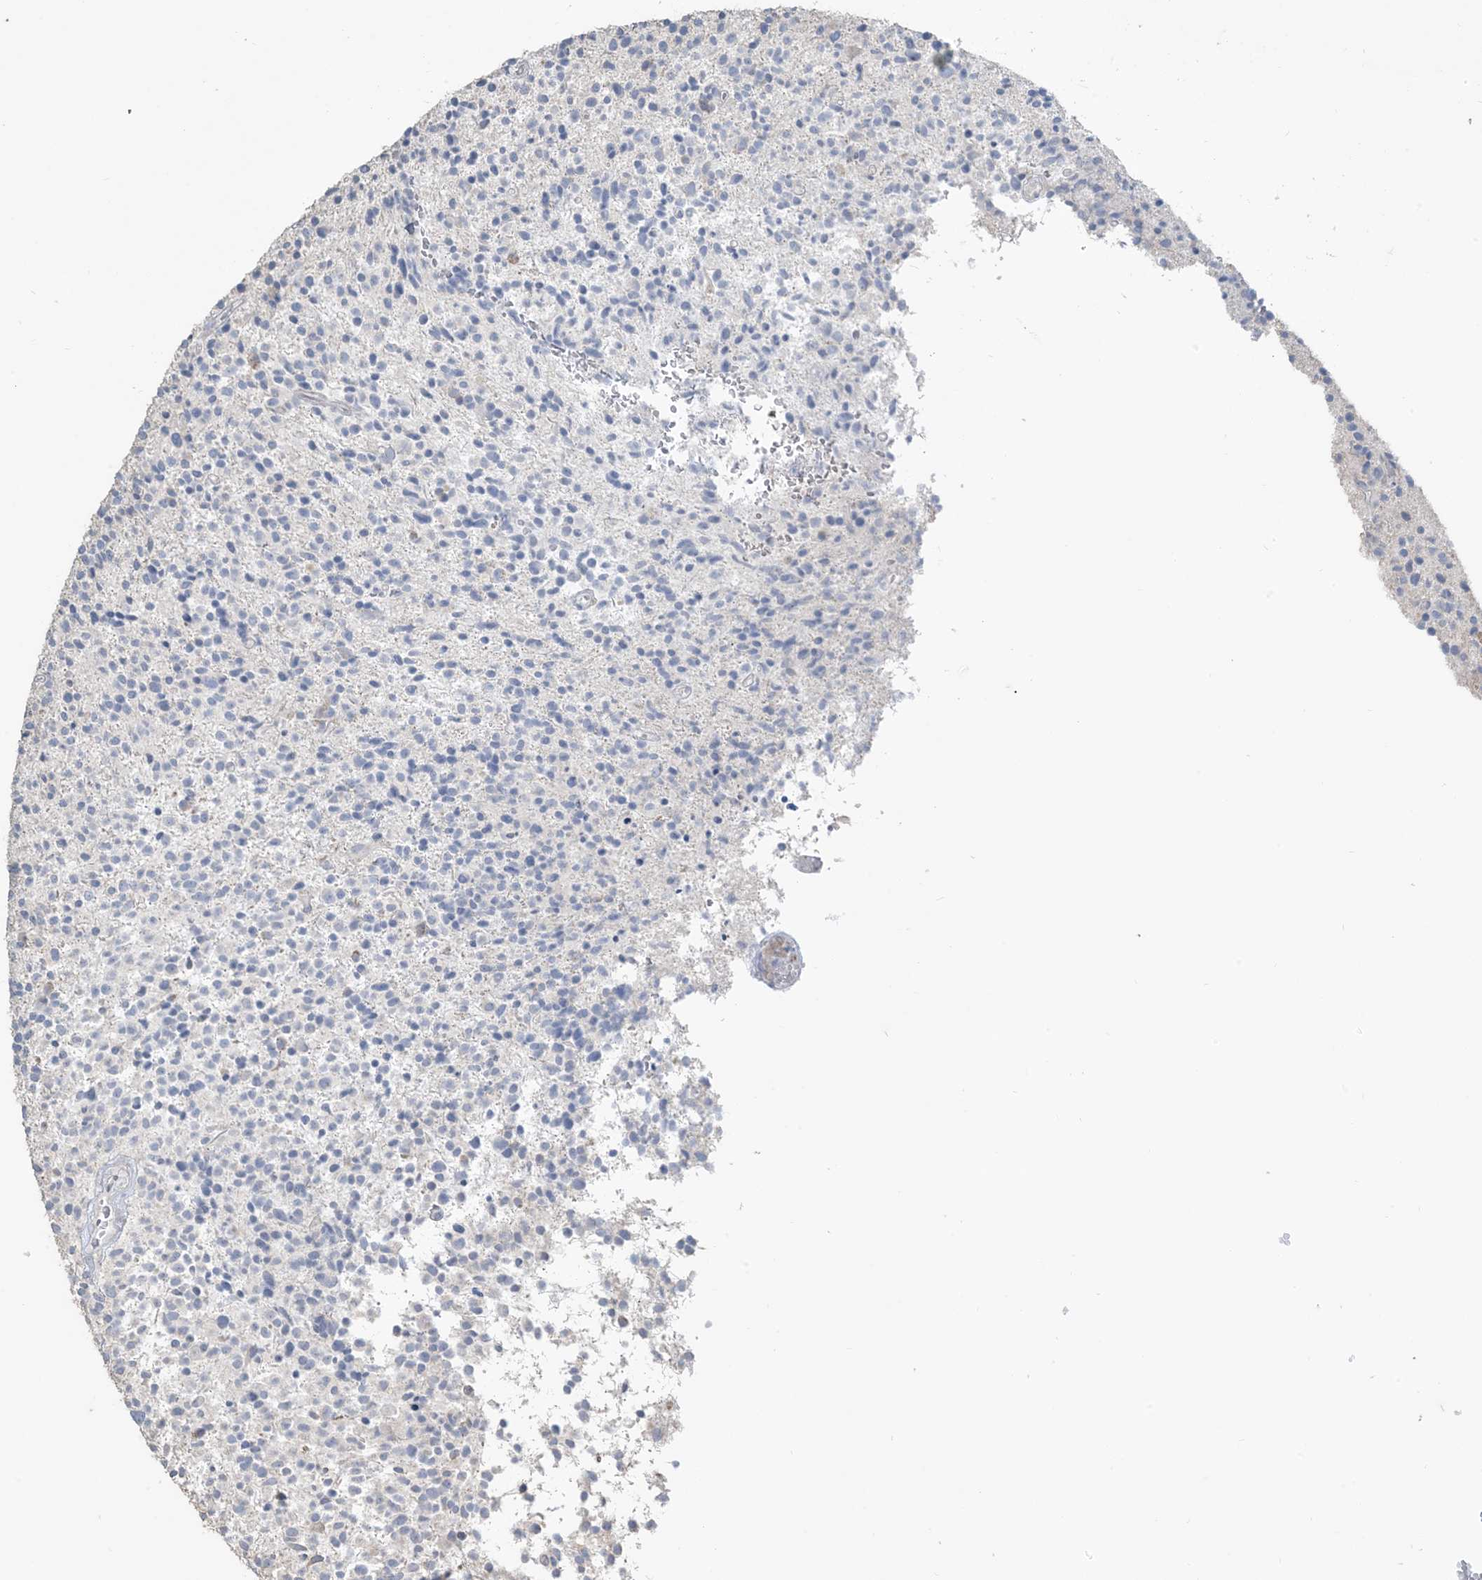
{"staining": {"intensity": "negative", "quantity": "none", "location": "none"}, "tissue": "glioma", "cell_type": "Tumor cells", "image_type": "cancer", "snomed": [{"axis": "morphology", "description": "Glioma, malignant, High grade"}, {"axis": "topography", "description": "Brain"}], "caption": "Immunohistochemistry micrograph of neoplastic tissue: malignant high-grade glioma stained with DAB (3,3'-diaminobenzidine) reveals no significant protein positivity in tumor cells.", "gene": "NPHS2", "patient": {"sex": "male", "age": 72}}